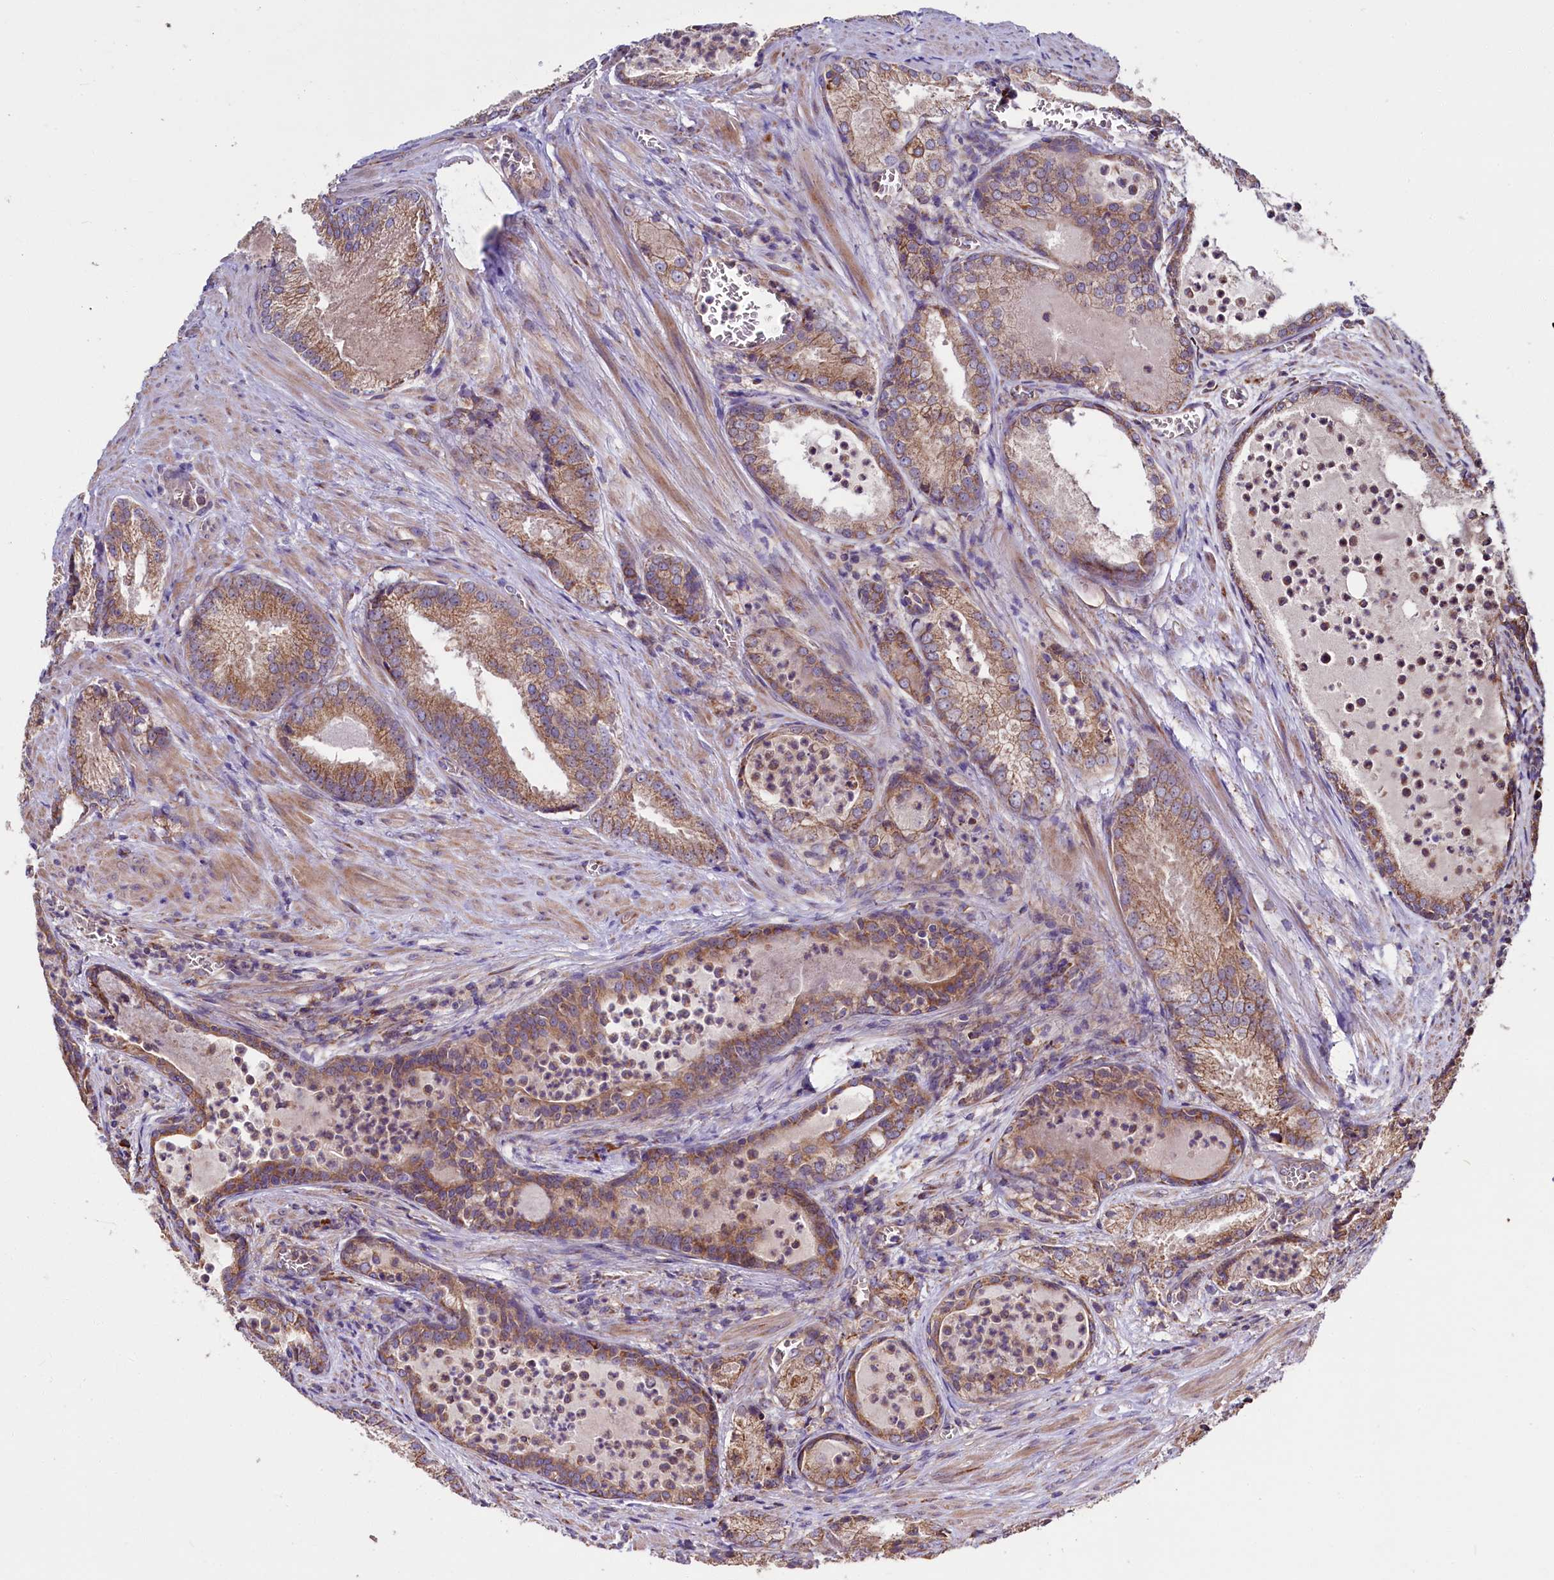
{"staining": {"intensity": "moderate", "quantity": ">75%", "location": "cytoplasmic/membranous"}, "tissue": "prostate cancer", "cell_type": "Tumor cells", "image_type": "cancer", "snomed": [{"axis": "morphology", "description": "Adenocarcinoma, Low grade"}, {"axis": "topography", "description": "Prostate"}], "caption": "Moderate cytoplasmic/membranous protein positivity is present in approximately >75% of tumor cells in adenocarcinoma (low-grade) (prostate). Using DAB (3,3'-diaminobenzidine) (brown) and hematoxylin (blue) stains, captured at high magnification using brightfield microscopy.", "gene": "ZSWIM1", "patient": {"sex": "male", "age": 54}}